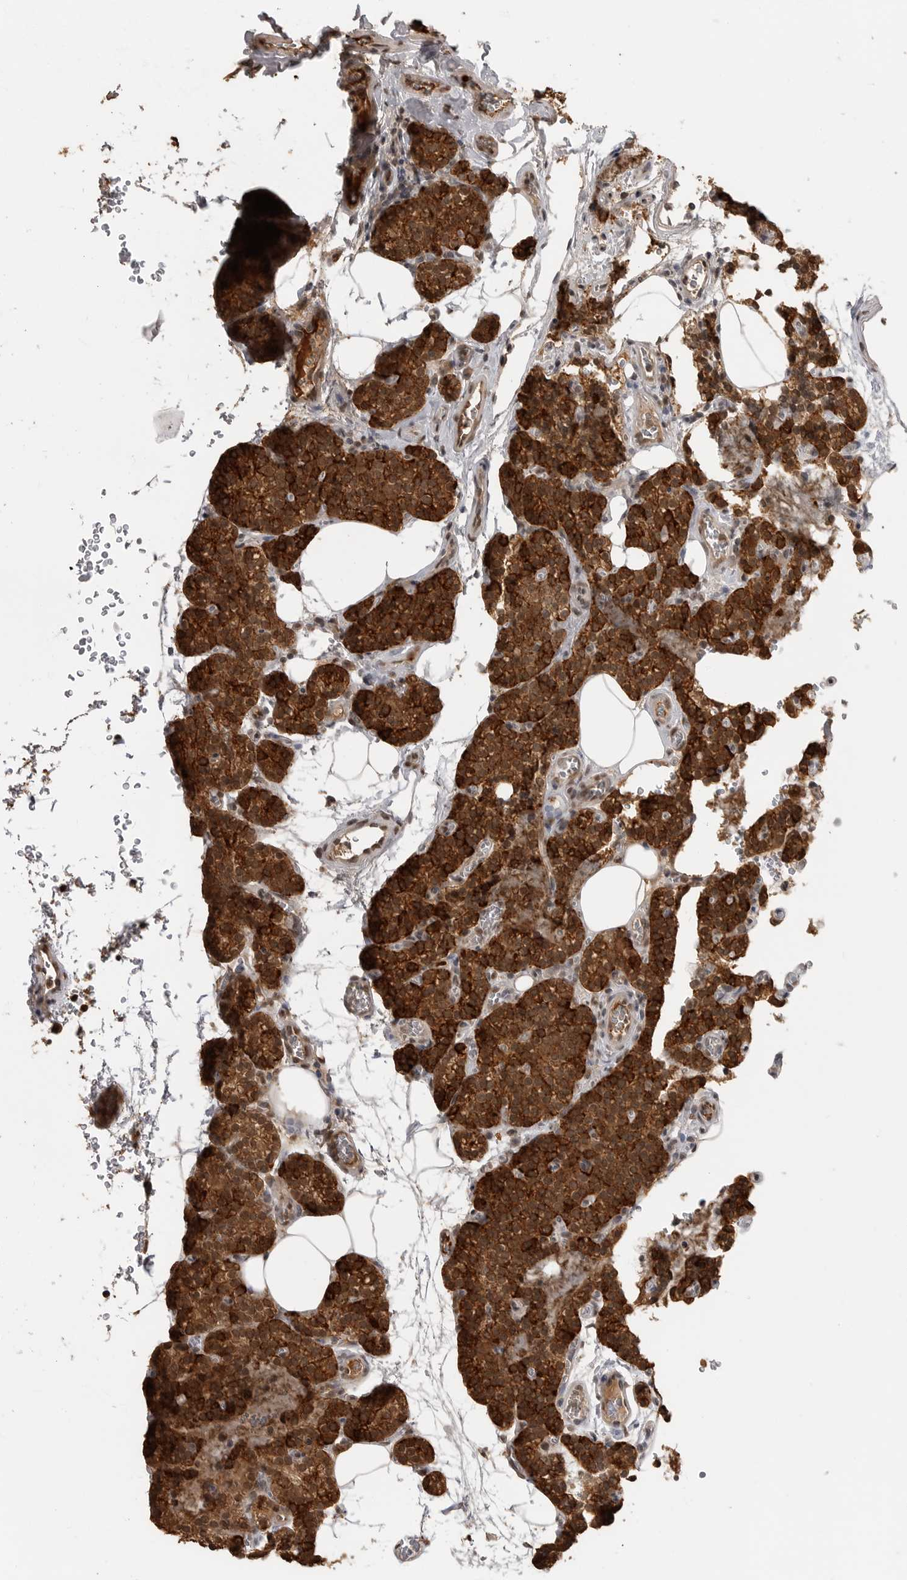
{"staining": {"intensity": "strong", "quantity": ">75%", "location": "cytoplasmic/membranous"}, "tissue": "parathyroid gland", "cell_type": "Glandular cells", "image_type": "normal", "snomed": [{"axis": "morphology", "description": "Normal tissue, NOS"}, {"axis": "topography", "description": "Parathyroid gland"}], "caption": "Normal parathyroid gland was stained to show a protein in brown. There is high levels of strong cytoplasmic/membranous staining in about >75% of glandular cells. (Brightfield microscopy of DAB IHC at high magnification).", "gene": "CLOCK", "patient": {"sex": "female", "age": 64}}